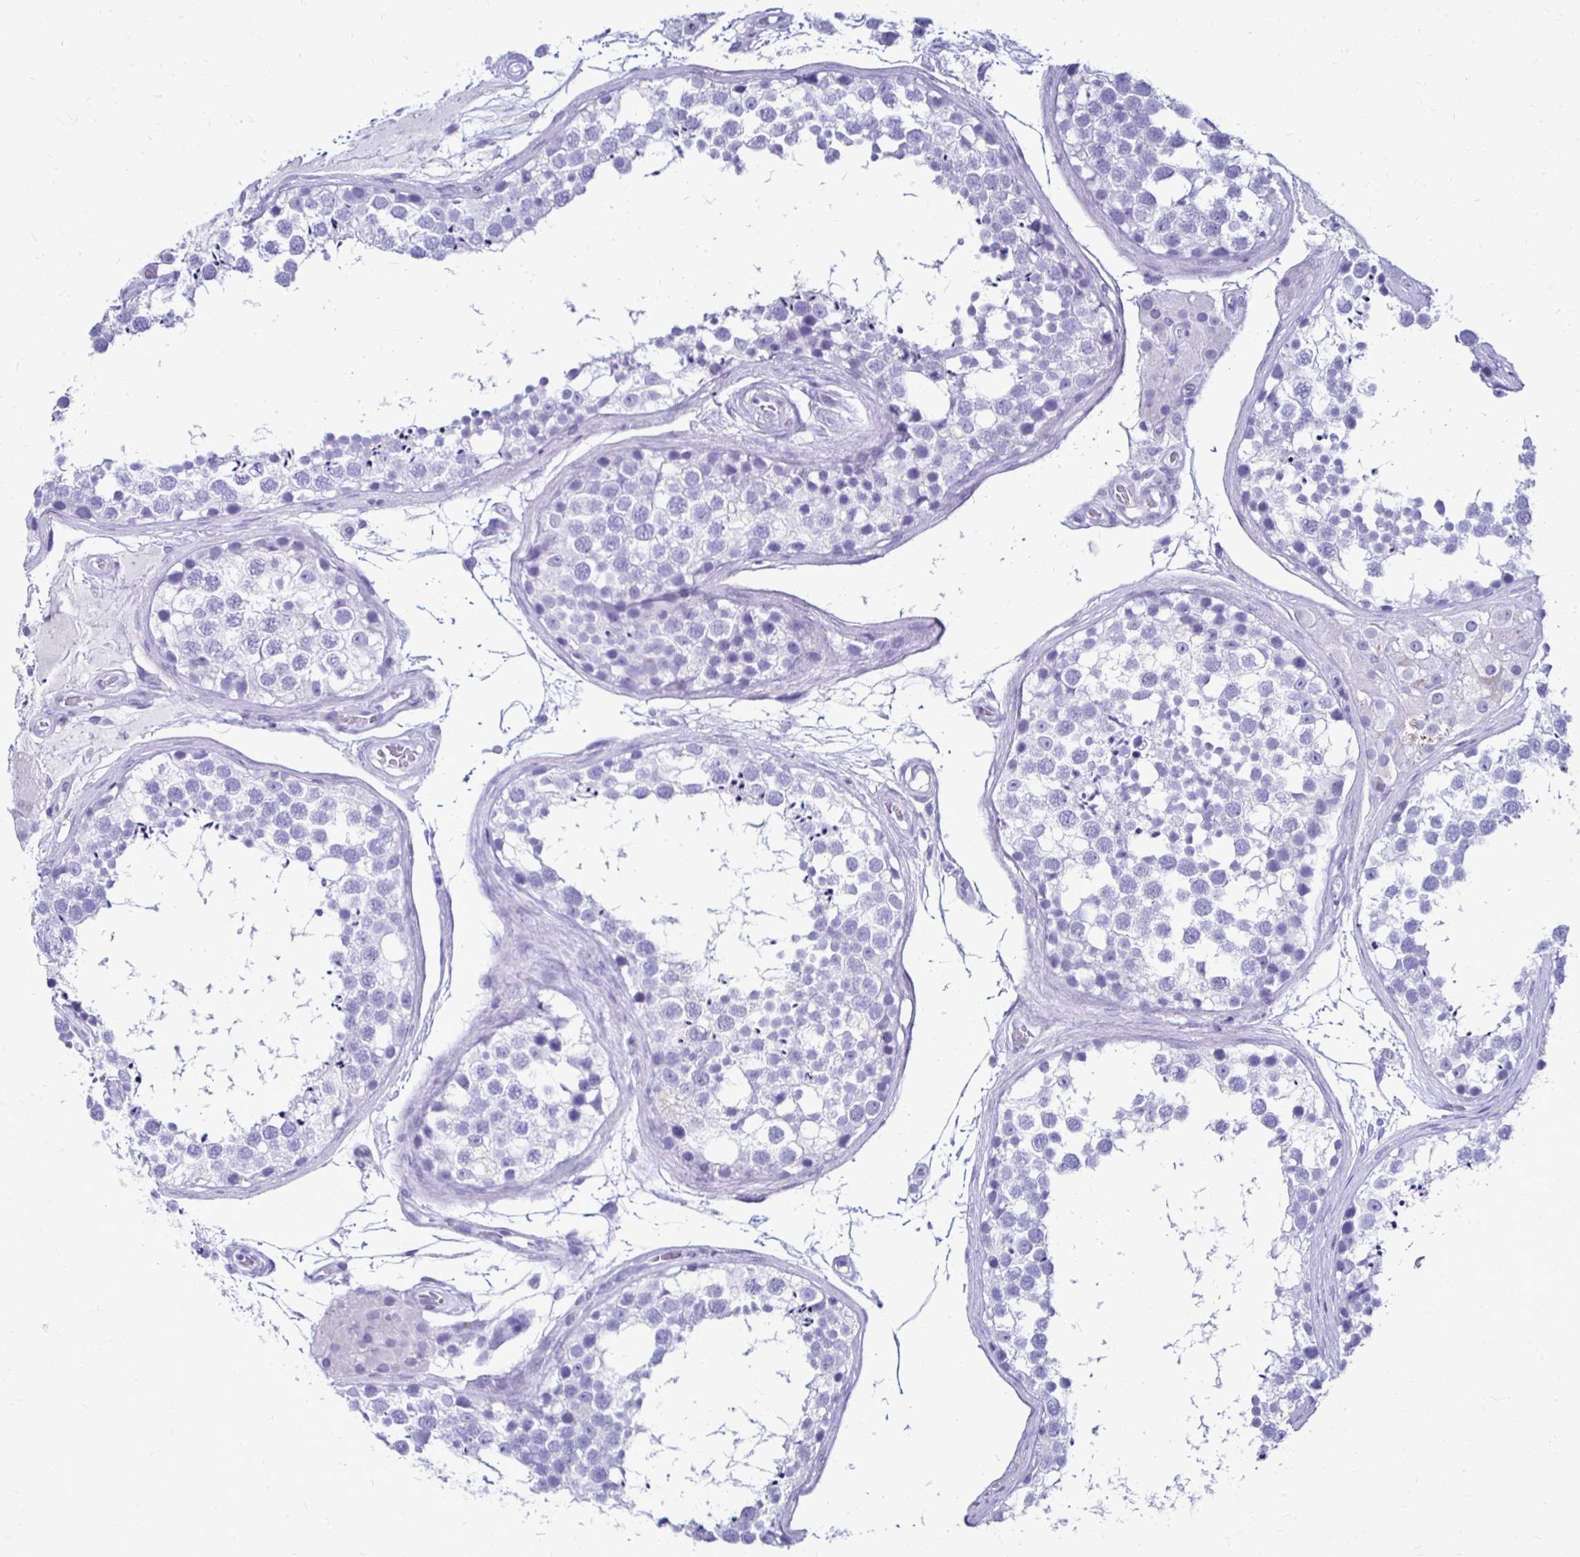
{"staining": {"intensity": "negative", "quantity": "none", "location": "none"}, "tissue": "testis", "cell_type": "Cells in seminiferous ducts", "image_type": "normal", "snomed": [{"axis": "morphology", "description": "Normal tissue, NOS"}, {"axis": "morphology", "description": "Seminoma, NOS"}, {"axis": "topography", "description": "Testis"}], "caption": "DAB (3,3'-diaminobenzidine) immunohistochemical staining of benign testis exhibits no significant staining in cells in seminiferous ducts.", "gene": "CST5", "patient": {"sex": "male", "age": 65}}